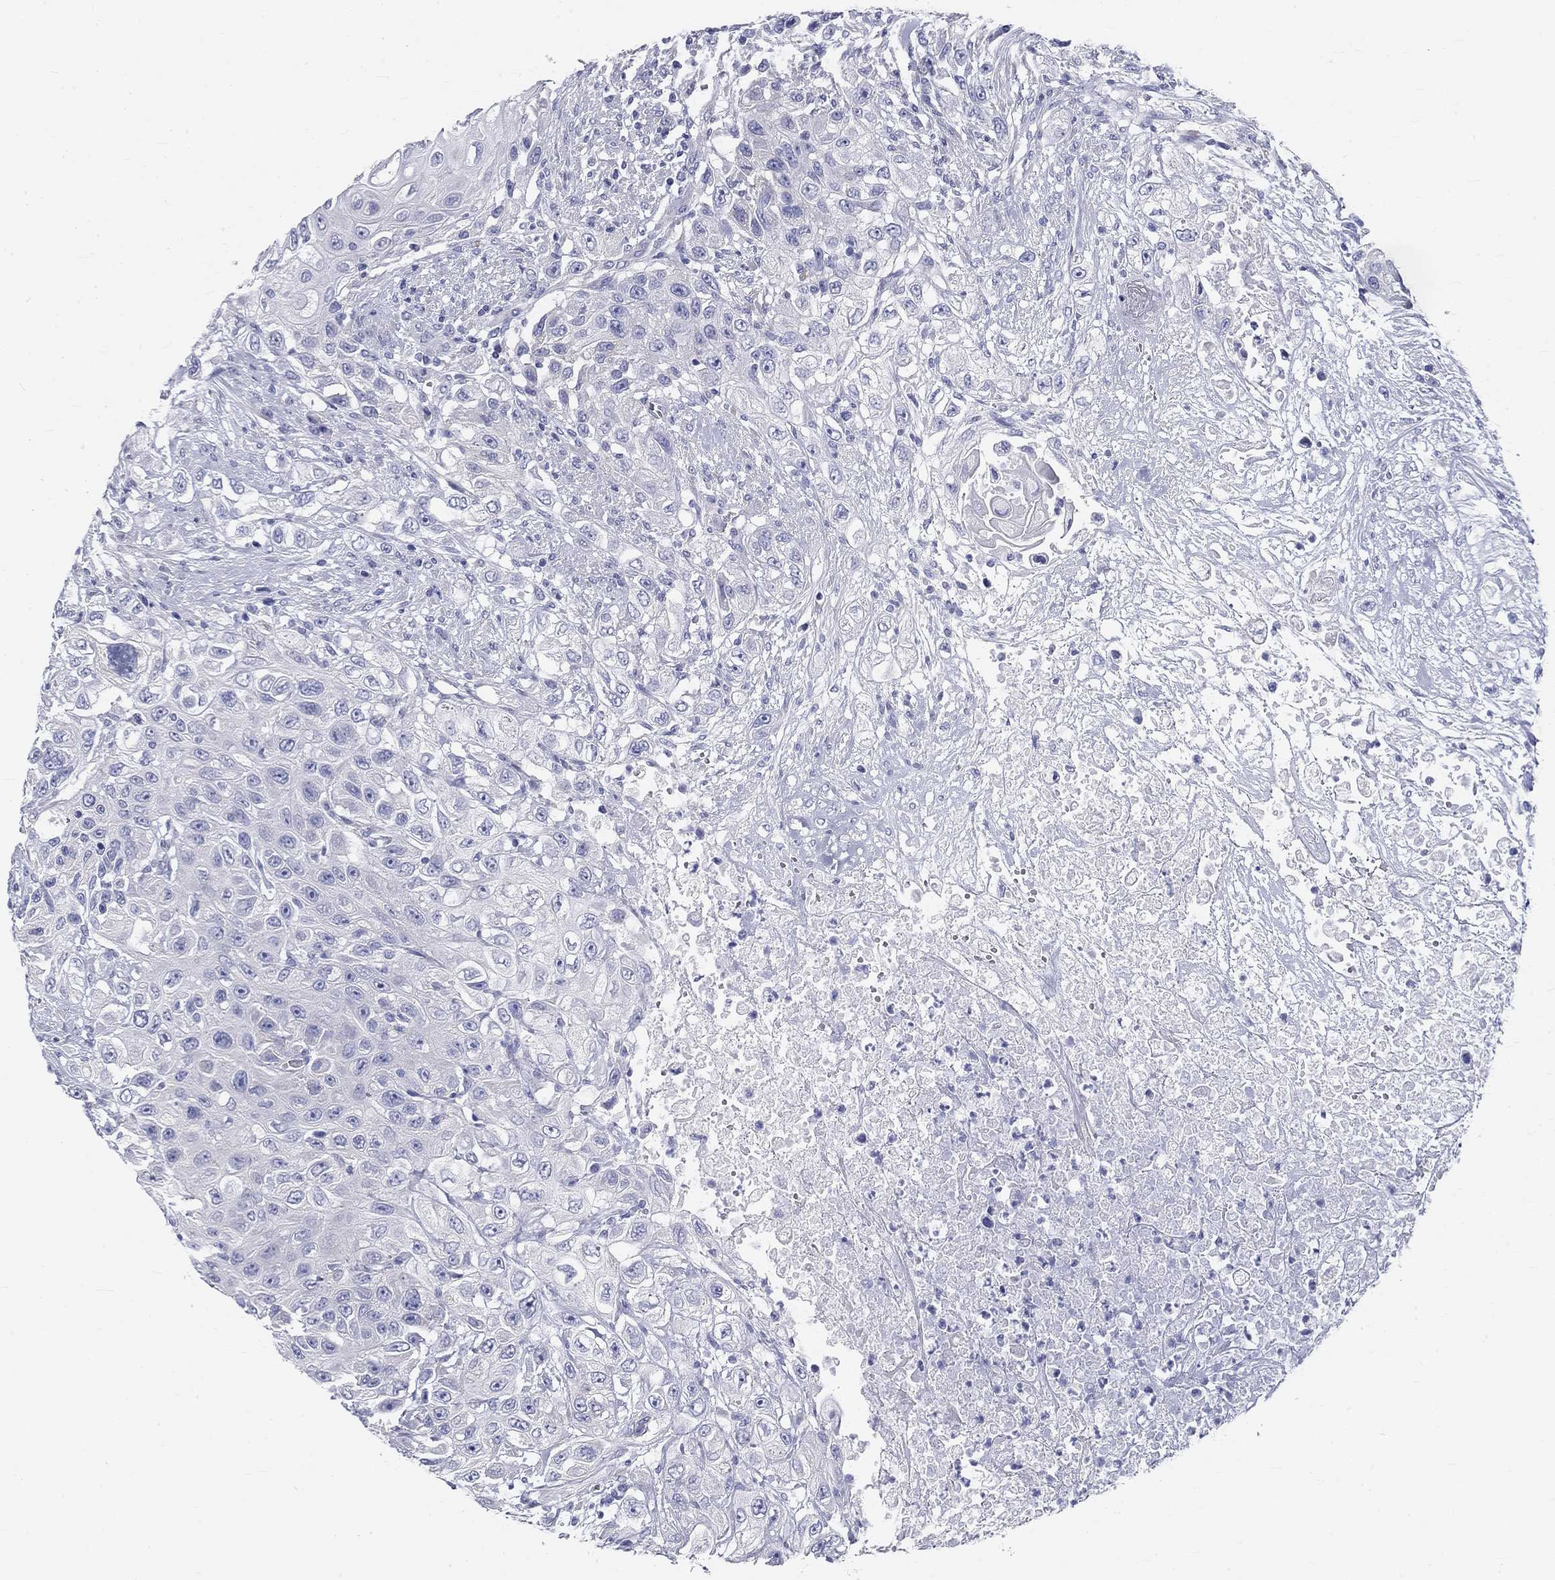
{"staining": {"intensity": "negative", "quantity": "none", "location": "none"}, "tissue": "urothelial cancer", "cell_type": "Tumor cells", "image_type": "cancer", "snomed": [{"axis": "morphology", "description": "Urothelial carcinoma, High grade"}, {"axis": "topography", "description": "Urinary bladder"}], "caption": "Tumor cells are negative for protein expression in human urothelial cancer.", "gene": "GALNTL5", "patient": {"sex": "female", "age": 56}}